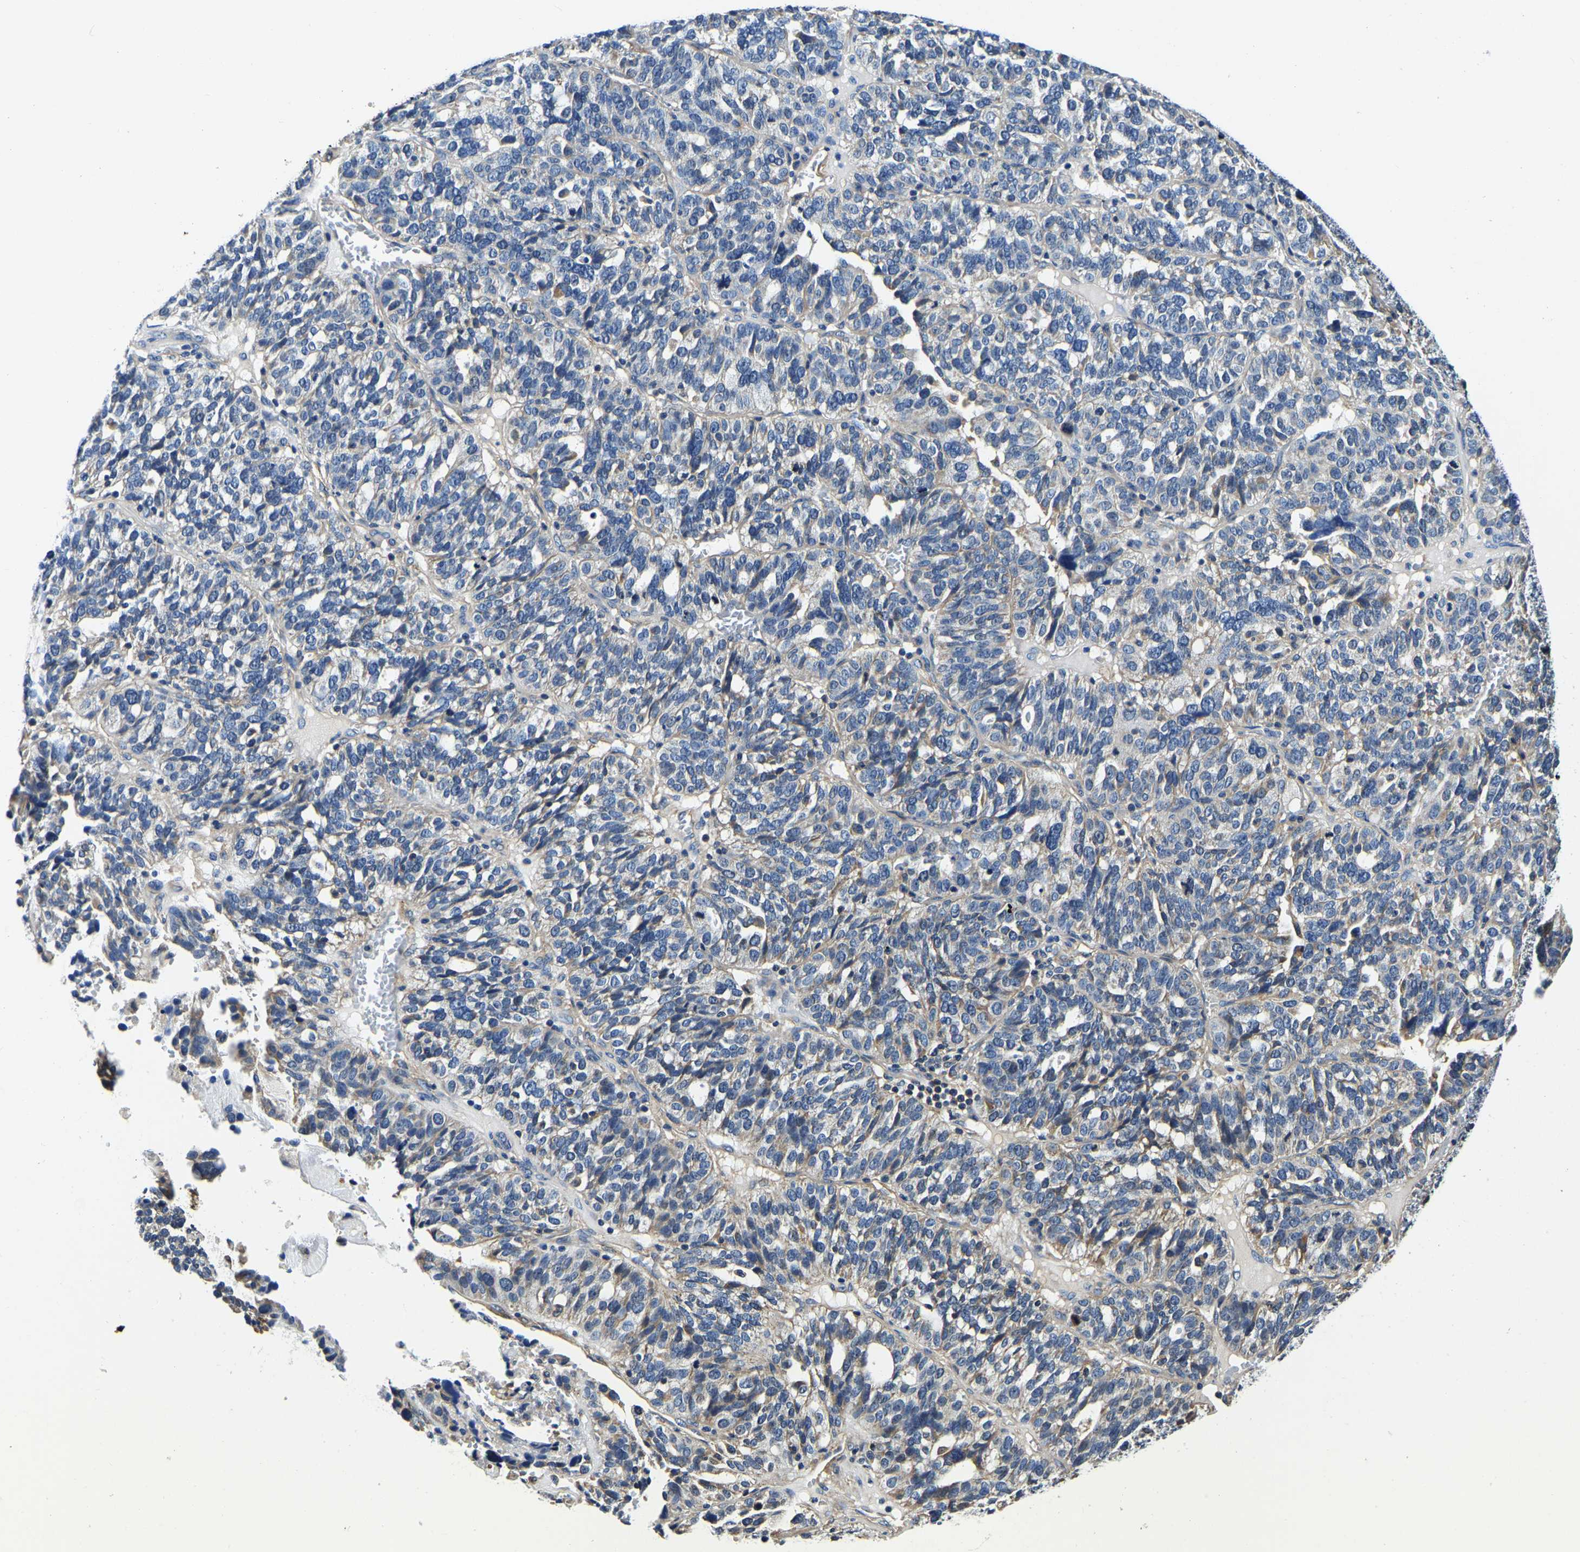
{"staining": {"intensity": "negative", "quantity": "none", "location": "none"}, "tissue": "ovarian cancer", "cell_type": "Tumor cells", "image_type": "cancer", "snomed": [{"axis": "morphology", "description": "Cystadenocarcinoma, serous, NOS"}, {"axis": "topography", "description": "Ovary"}], "caption": "Ovarian cancer was stained to show a protein in brown. There is no significant expression in tumor cells. (DAB immunohistochemistry with hematoxylin counter stain).", "gene": "KCTD17", "patient": {"sex": "female", "age": 59}}